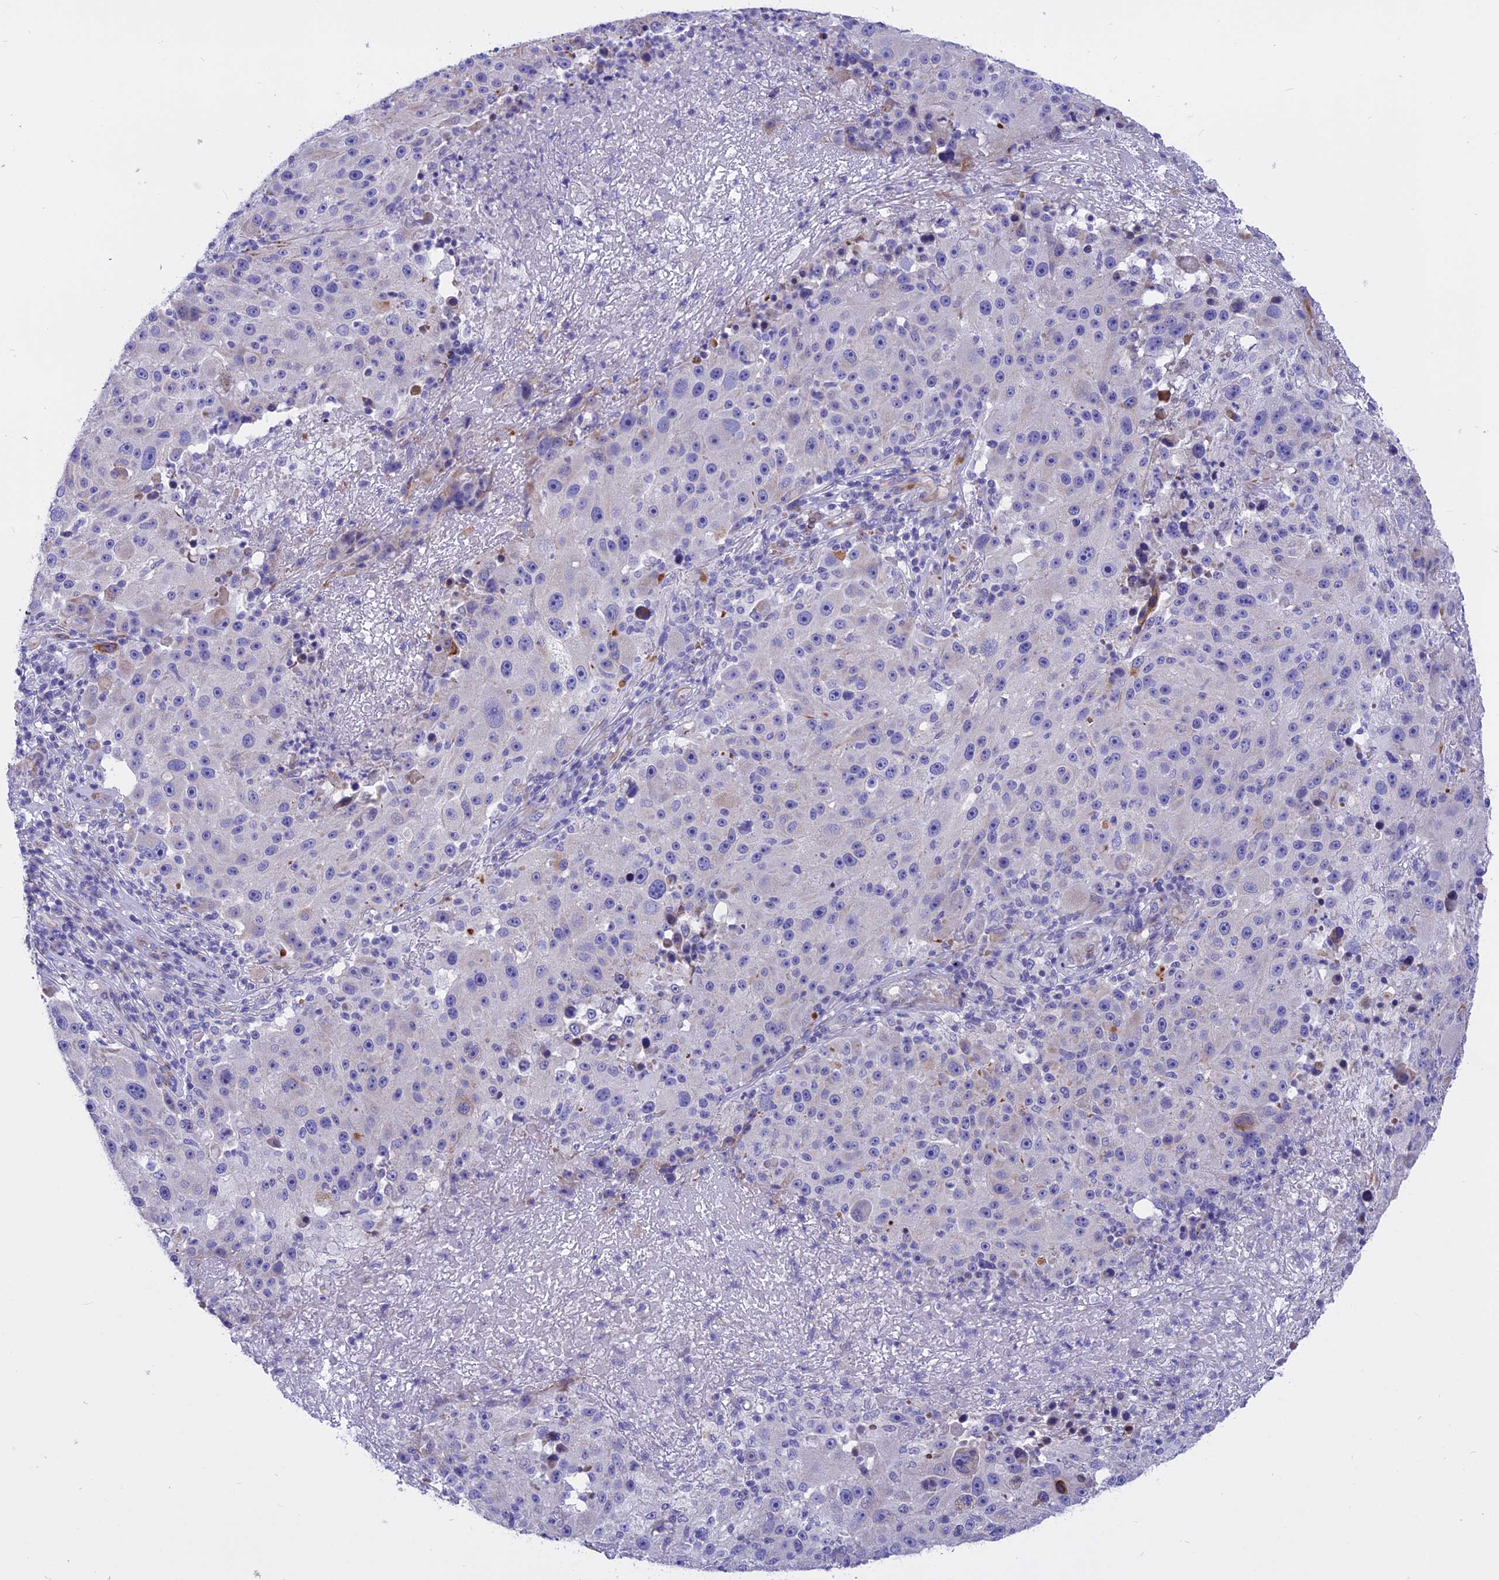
{"staining": {"intensity": "negative", "quantity": "none", "location": "none"}, "tissue": "melanoma", "cell_type": "Tumor cells", "image_type": "cancer", "snomed": [{"axis": "morphology", "description": "Malignant melanoma, NOS"}, {"axis": "topography", "description": "Skin"}], "caption": "Melanoma was stained to show a protein in brown. There is no significant expression in tumor cells.", "gene": "TMEM138", "patient": {"sex": "male", "age": 53}}